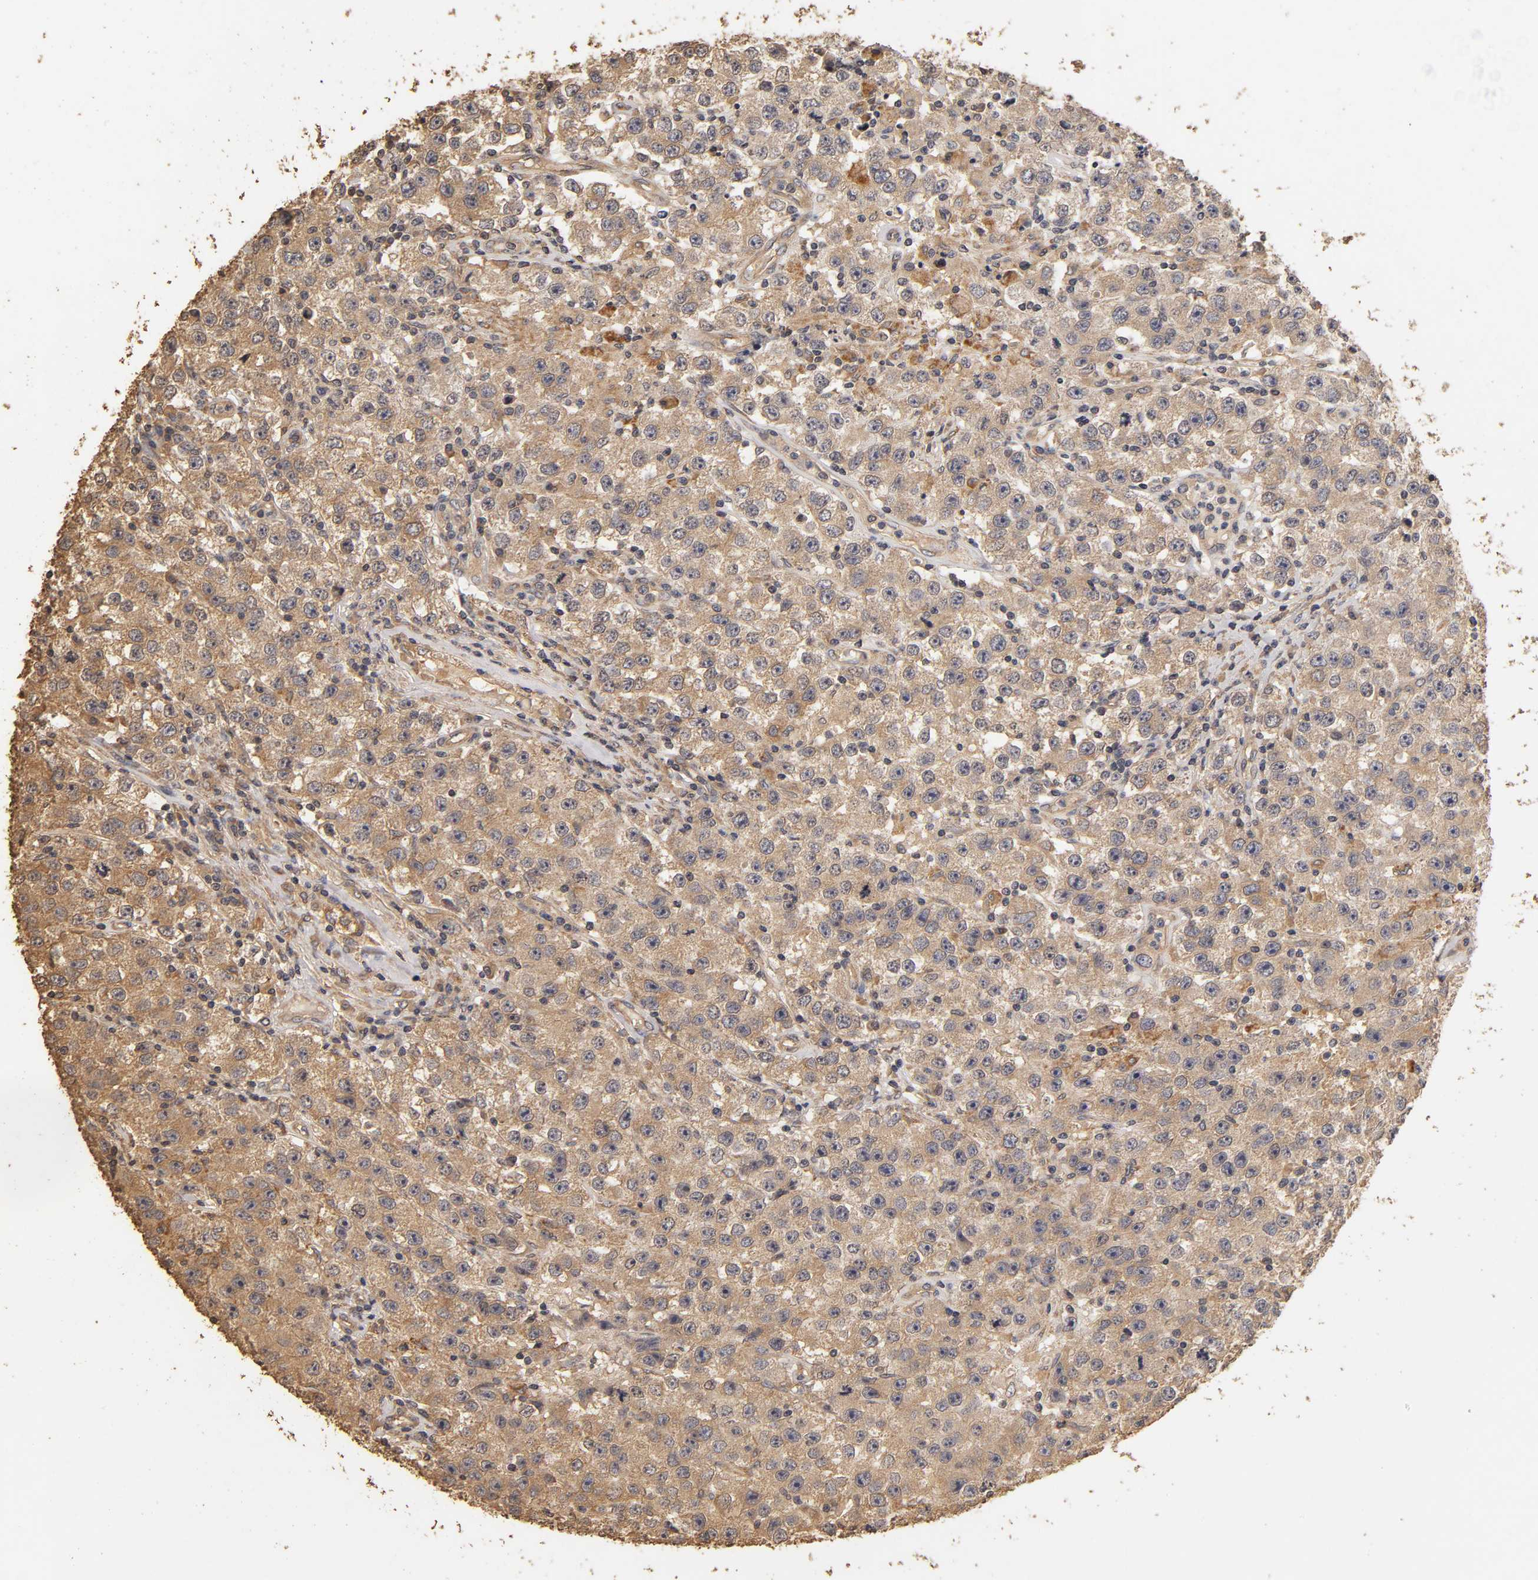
{"staining": {"intensity": "moderate", "quantity": ">75%", "location": "cytoplasmic/membranous"}, "tissue": "testis cancer", "cell_type": "Tumor cells", "image_type": "cancer", "snomed": [{"axis": "morphology", "description": "Seminoma, NOS"}, {"axis": "topography", "description": "Testis"}], "caption": "IHC photomicrograph of testis cancer stained for a protein (brown), which displays medium levels of moderate cytoplasmic/membranous positivity in approximately >75% of tumor cells.", "gene": "VSIG4", "patient": {"sex": "male", "age": 52}}